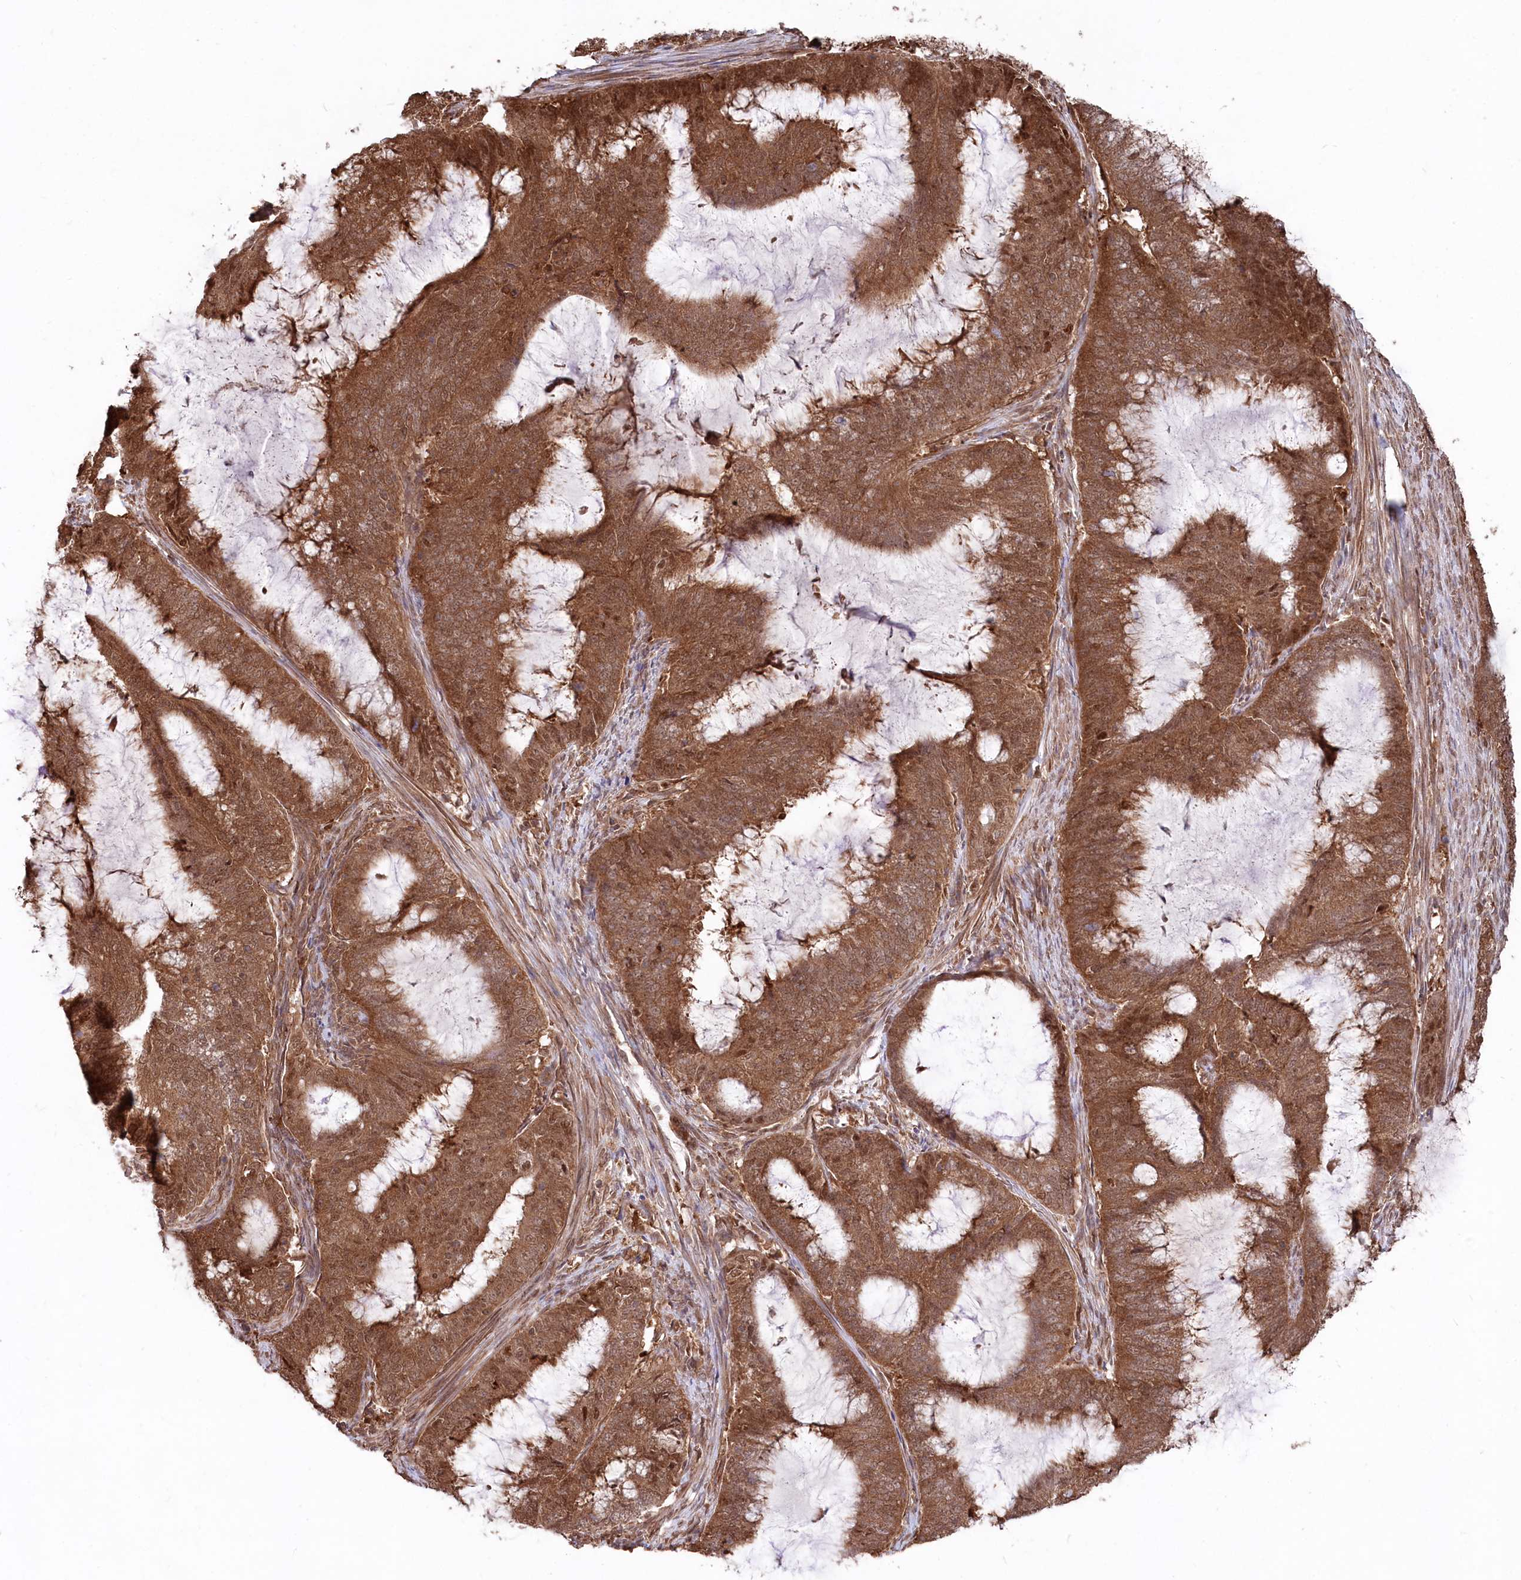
{"staining": {"intensity": "strong", "quantity": ">75%", "location": "cytoplasmic/membranous,nuclear"}, "tissue": "endometrial cancer", "cell_type": "Tumor cells", "image_type": "cancer", "snomed": [{"axis": "morphology", "description": "Adenocarcinoma, NOS"}, {"axis": "topography", "description": "Endometrium"}], "caption": "A high-resolution photomicrograph shows IHC staining of endometrial cancer, which shows strong cytoplasmic/membranous and nuclear positivity in approximately >75% of tumor cells. The protein is shown in brown color, while the nuclei are stained blue.", "gene": "PSMA1", "patient": {"sex": "female", "age": 51}}